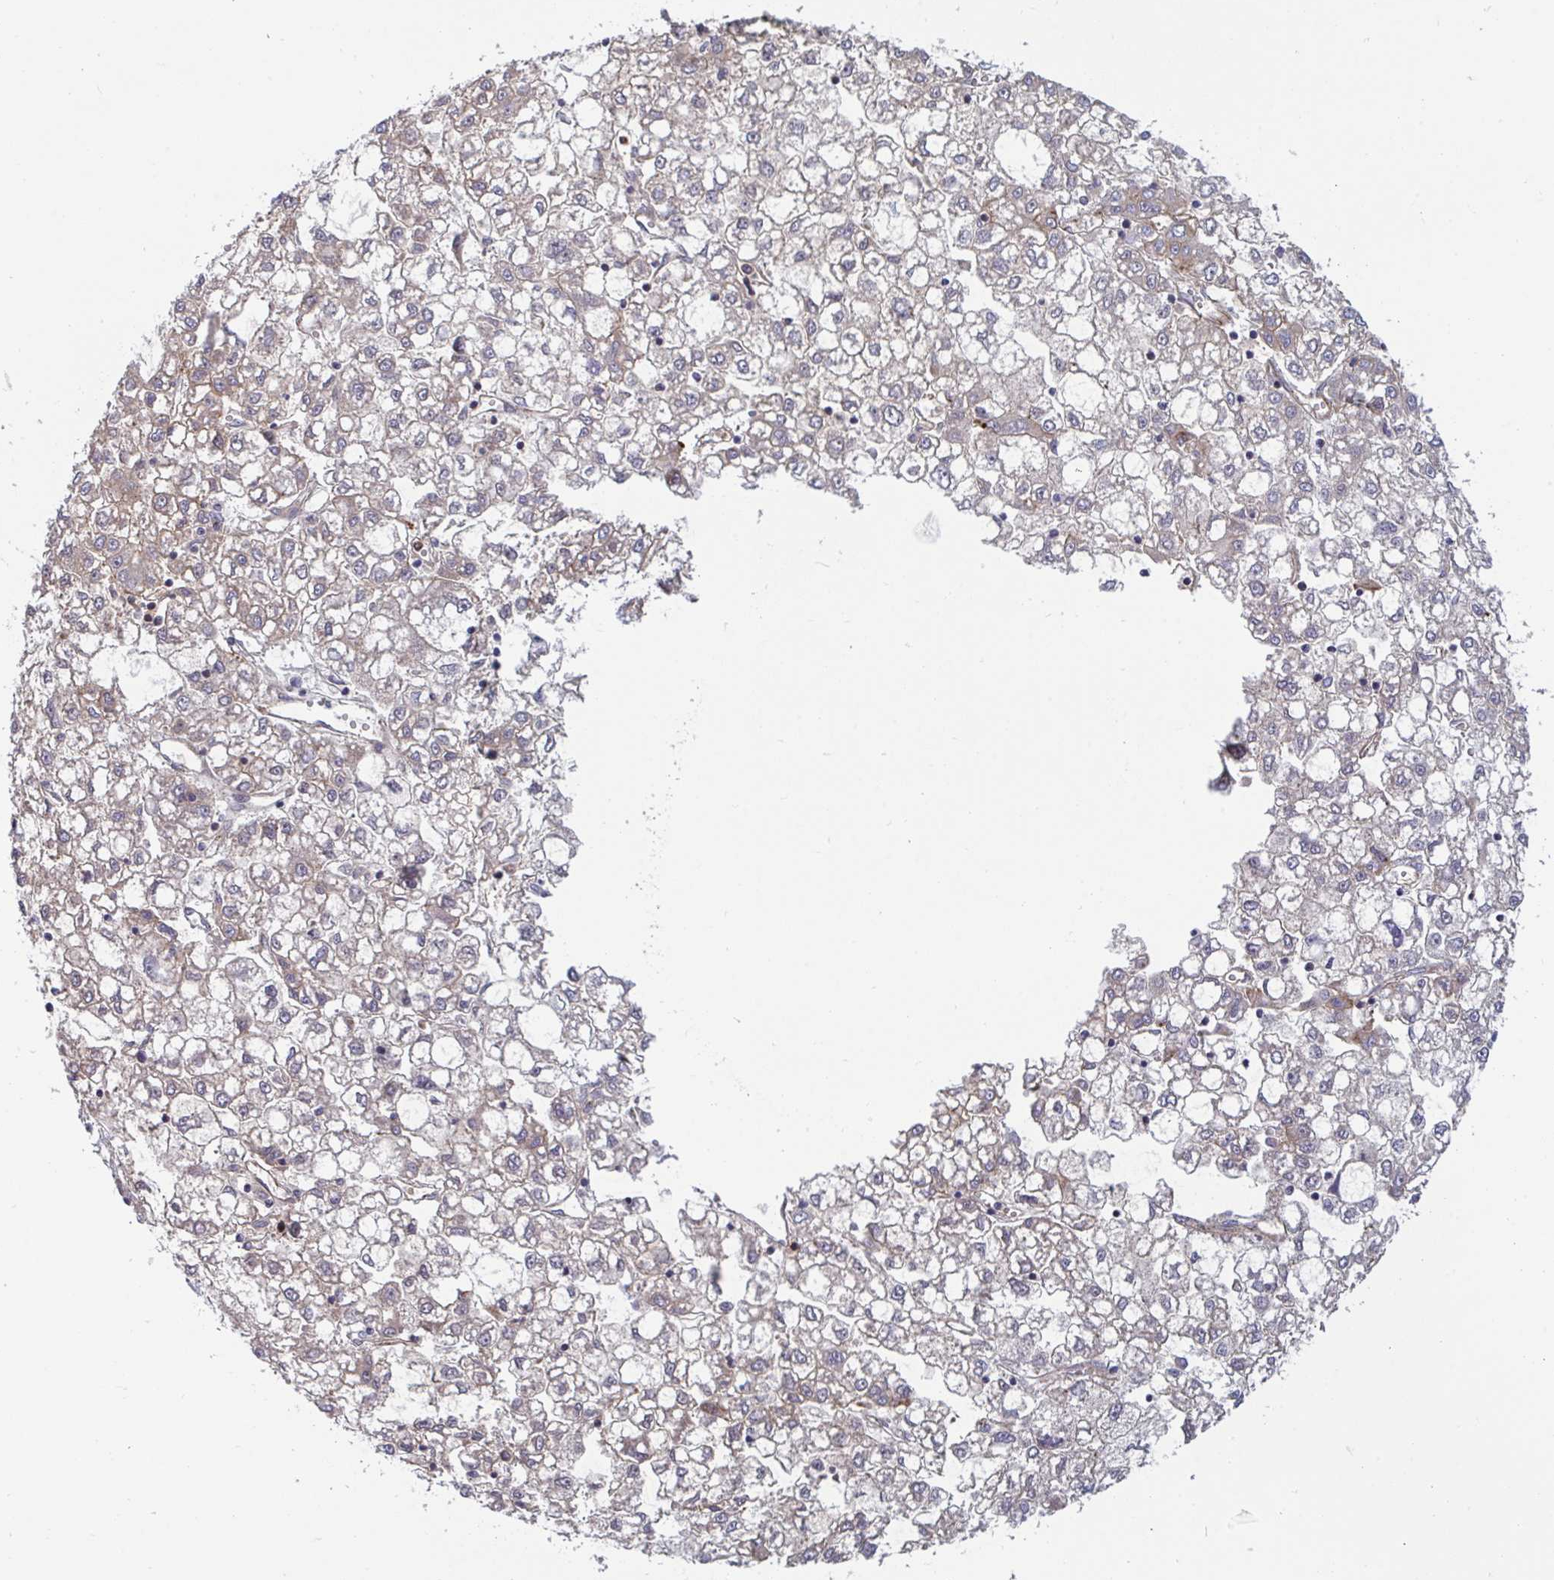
{"staining": {"intensity": "weak", "quantity": "25%-75%", "location": "cytoplasmic/membranous"}, "tissue": "liver cancer", "cell_type": "Tumor cells", "image_type": "cancer", "snomed": [{"axis": "morphology", "description": "Carcinoma, Hepatocellular, NOS"}, {"axis": "topography", "description": "Liver"}], "caption": "Immunohistochemistry image of neoplastic tissue: human liver cancer stained using immunohistochemistry demonstrates low levels of weak protein expression localized specifically in the cytoplasmic/membranous of tumor cells, appearing as a cytoplasmic/membranous brown color.", "gene": "SLC9A6", "patient": {"sex": "male", "age": 40}}